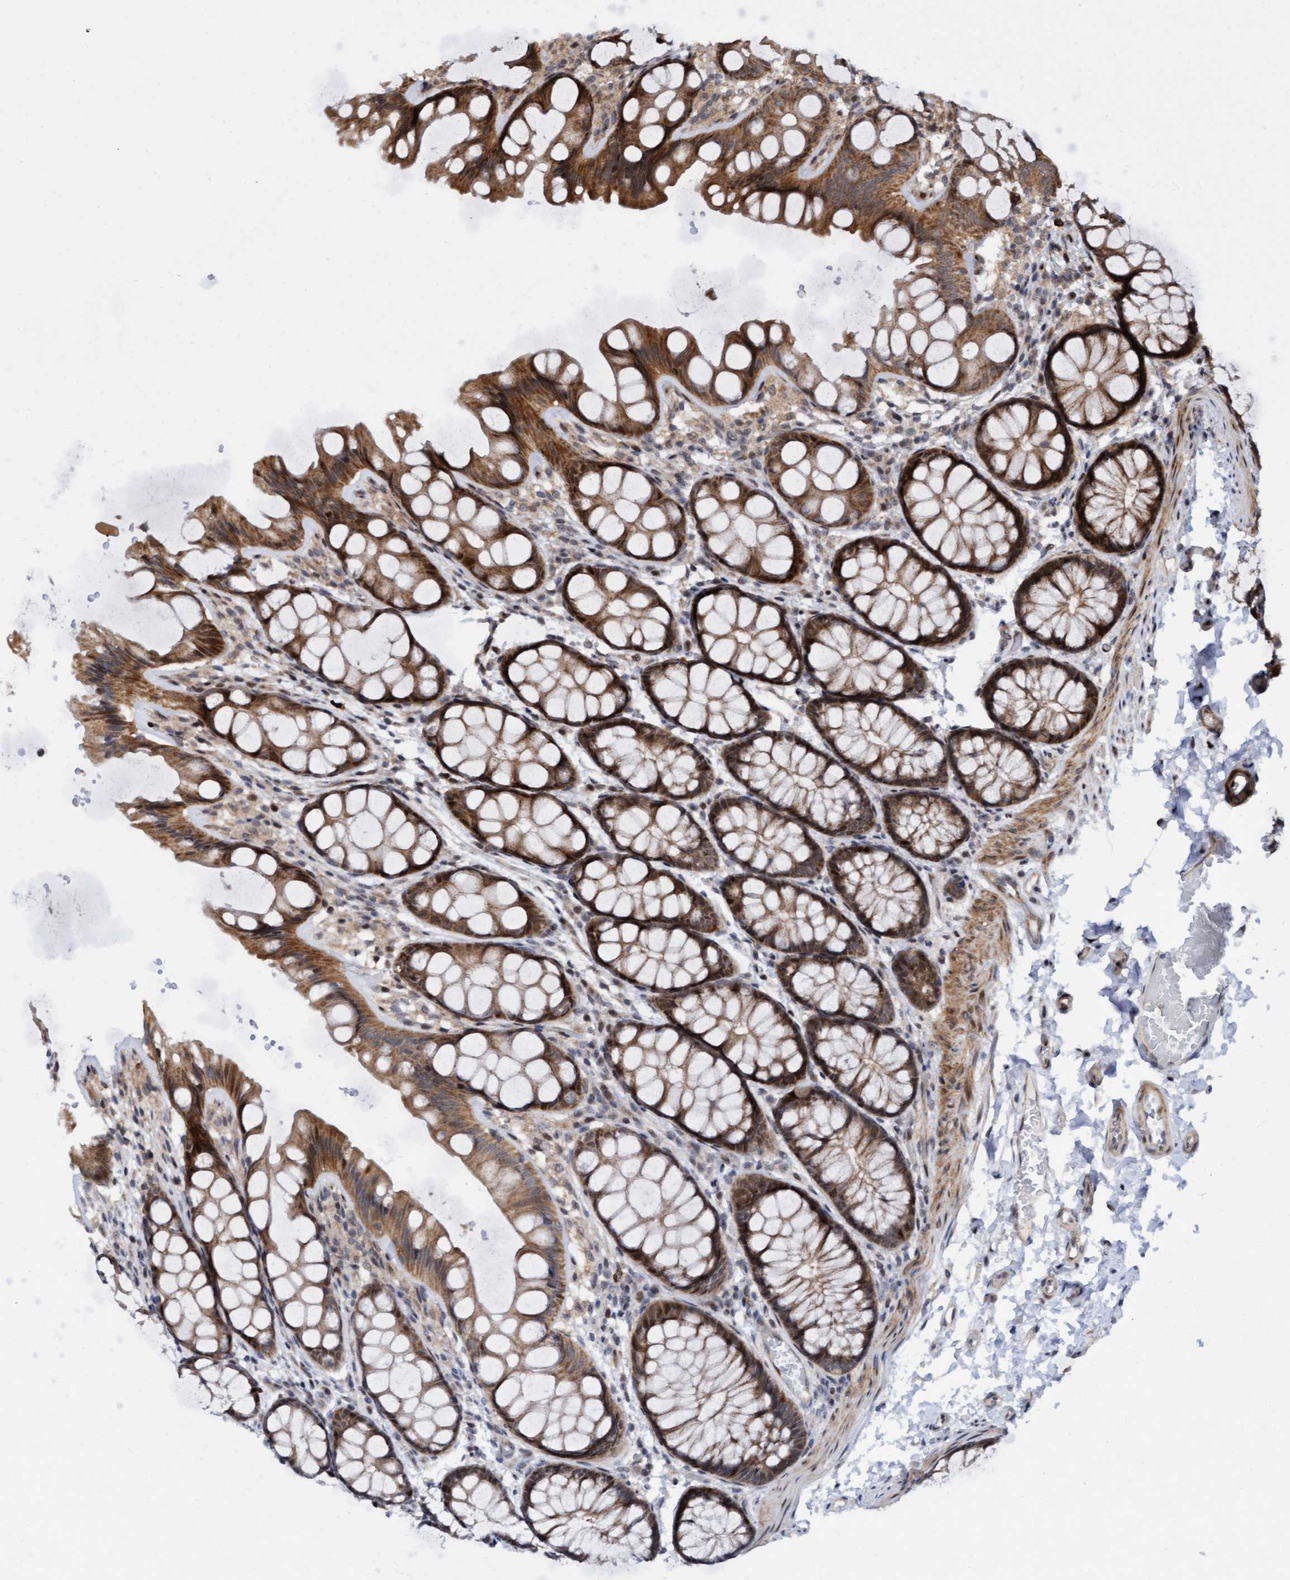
{"staining": {"intensity": "moderate", "quantity": ">75%", "location": "cytoplasmic/membranous"}, "tissue": "colon", "cell_type": "Endothelial cells", "image_type": "normal", "snomed": [{"axis": "morphology", "description": "Normal tissue, NOS"}, {"axis": "topography", "description": "Colon"}], "caption": "This is an image of IHC staining of normal colon, which shows moderate staining in the cytoplasmic/membranous of endothelial cells.", "gene": "ITFG1", "patient": {"sex": "male", "age": 47}}